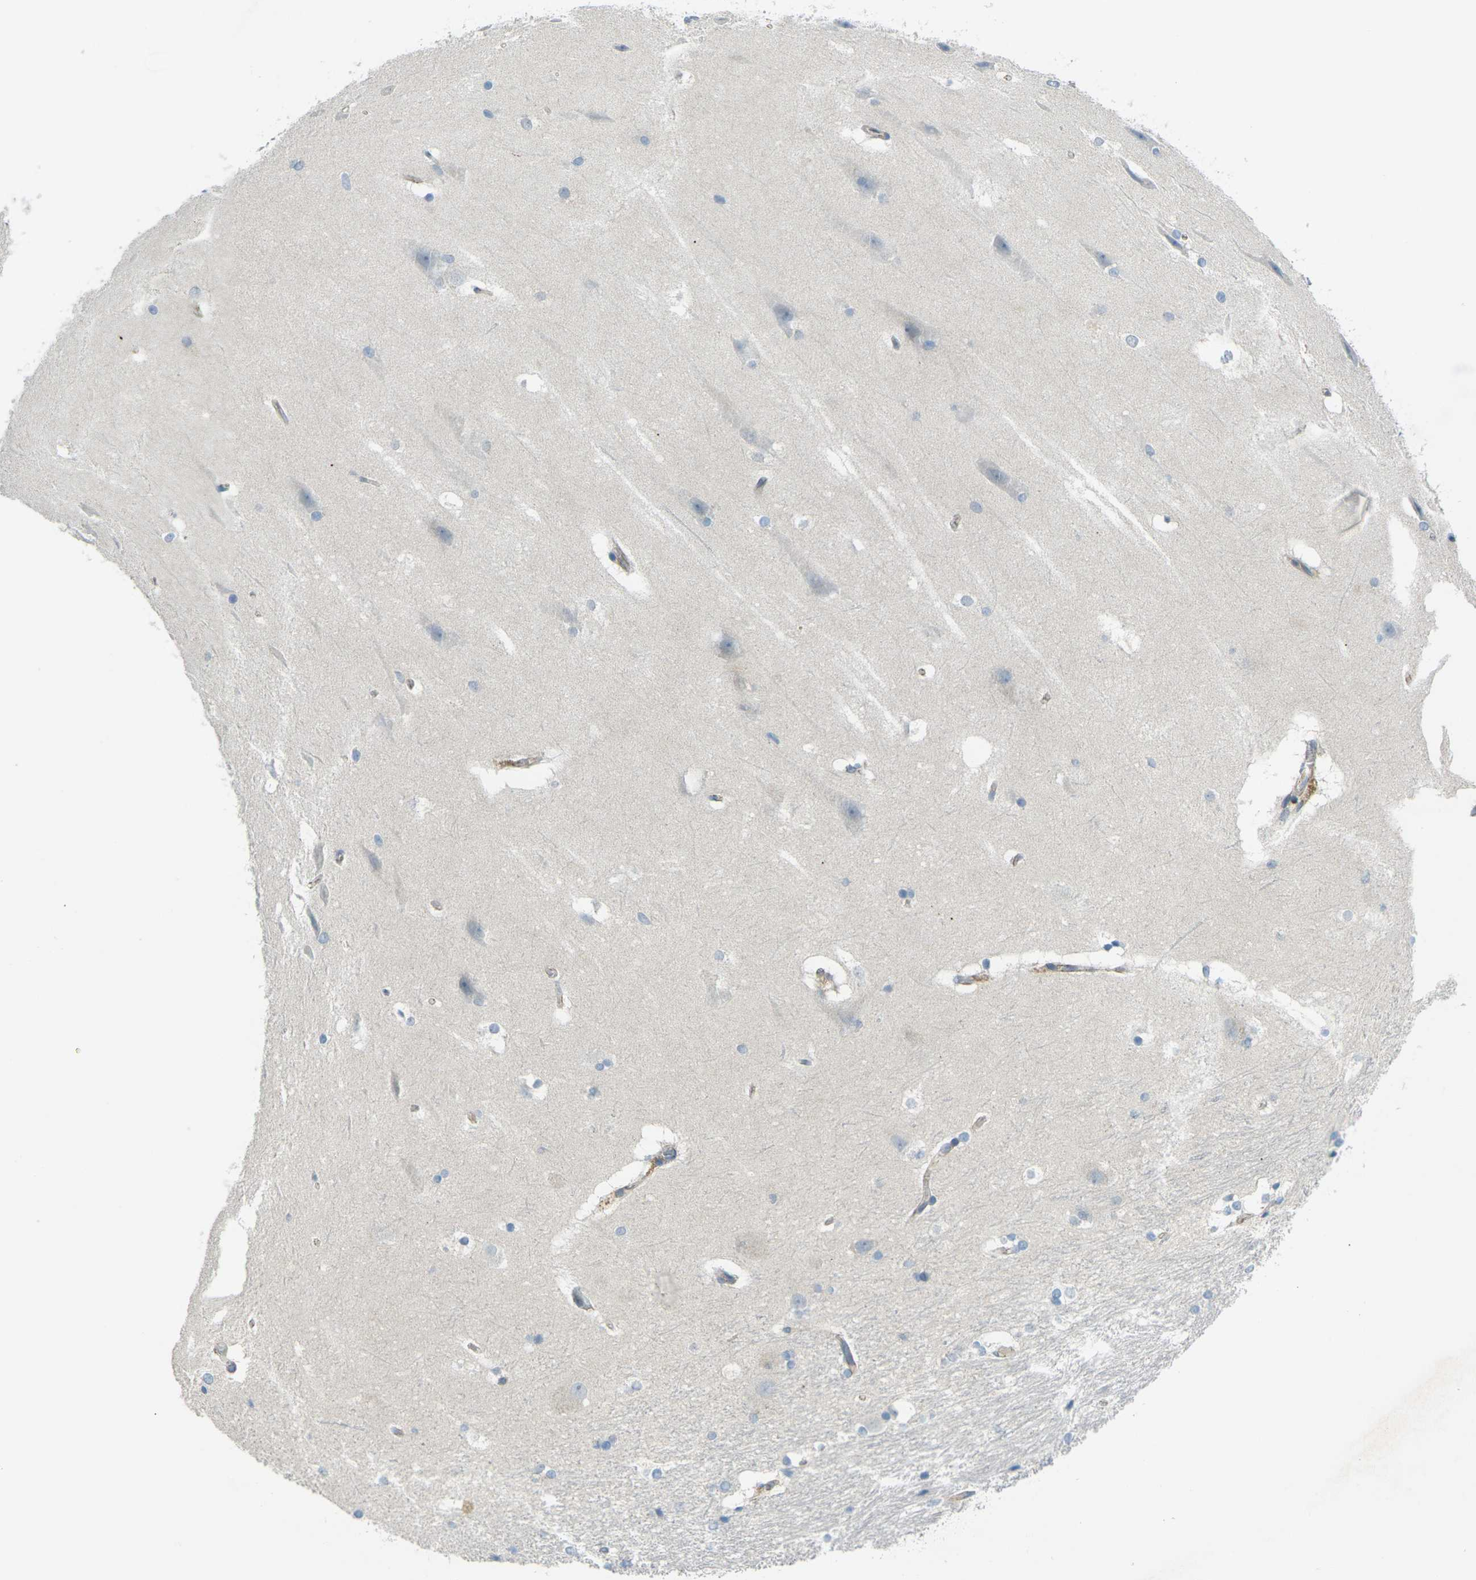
{"staining": {"intensity": "weak", "quantity": "<25%", "location": "cytoplasmic/membranous"}, "tissue": "hippocampus", "cell_type": "Glial cells", "image_type": "normal", "snomed": [{"axis": "morphology", "description": "Normal tissue, NOS"}, {"axis": "topography", "description": "Hippocampus"}], "caption": "This photomicrograph is of benign hippocampus stained with immunohistochemistry (IHC) to label a protein in brown with the nuclei are counter-stained blue. There is no positivity in glial cells. The staining is performed using DAB brown chromogen with nuclei counter-stained in using hematoxylin.", "gene": "RHBDD1", "patient": {"sex": "female", "age": 19}}